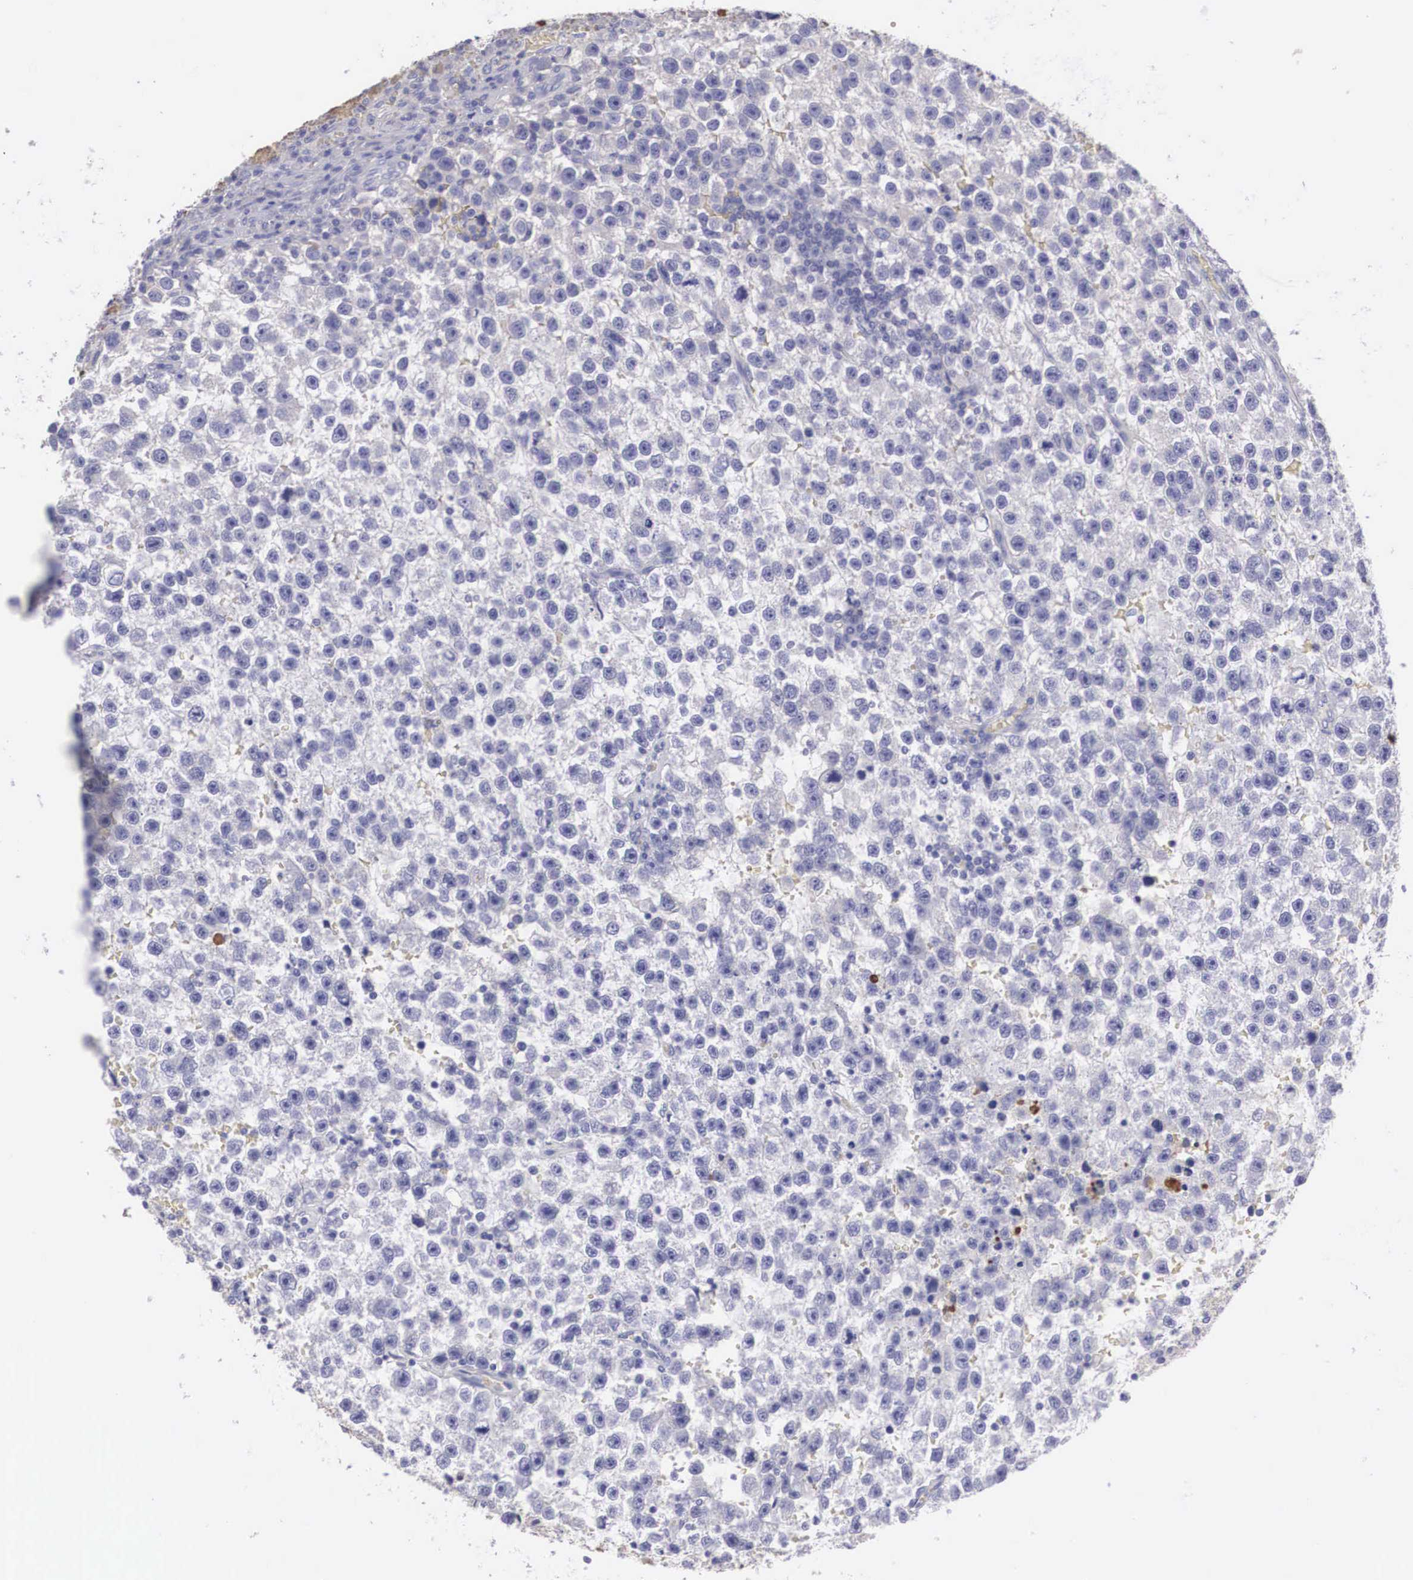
{"staining": {"intensity": "negative", "quantity": "none", "location": "none"}, "tissue": "testis cancer", "cell_type": "Tumor cells", "image_type": "cancer", "snomed": [{"axis": "morphology", "description": "Seminoma, NOS"}, {"axis": "topography", "description": "Testis"}], "caption": "Immunohistochemistry (IHC) micrograph of neoplastic tissue: testis cancer (seminoma) stained with DAB displays no significant protein staining in tumor cells.", "gene": "CLU", "patient": {"sex": "male", "age": 33}}